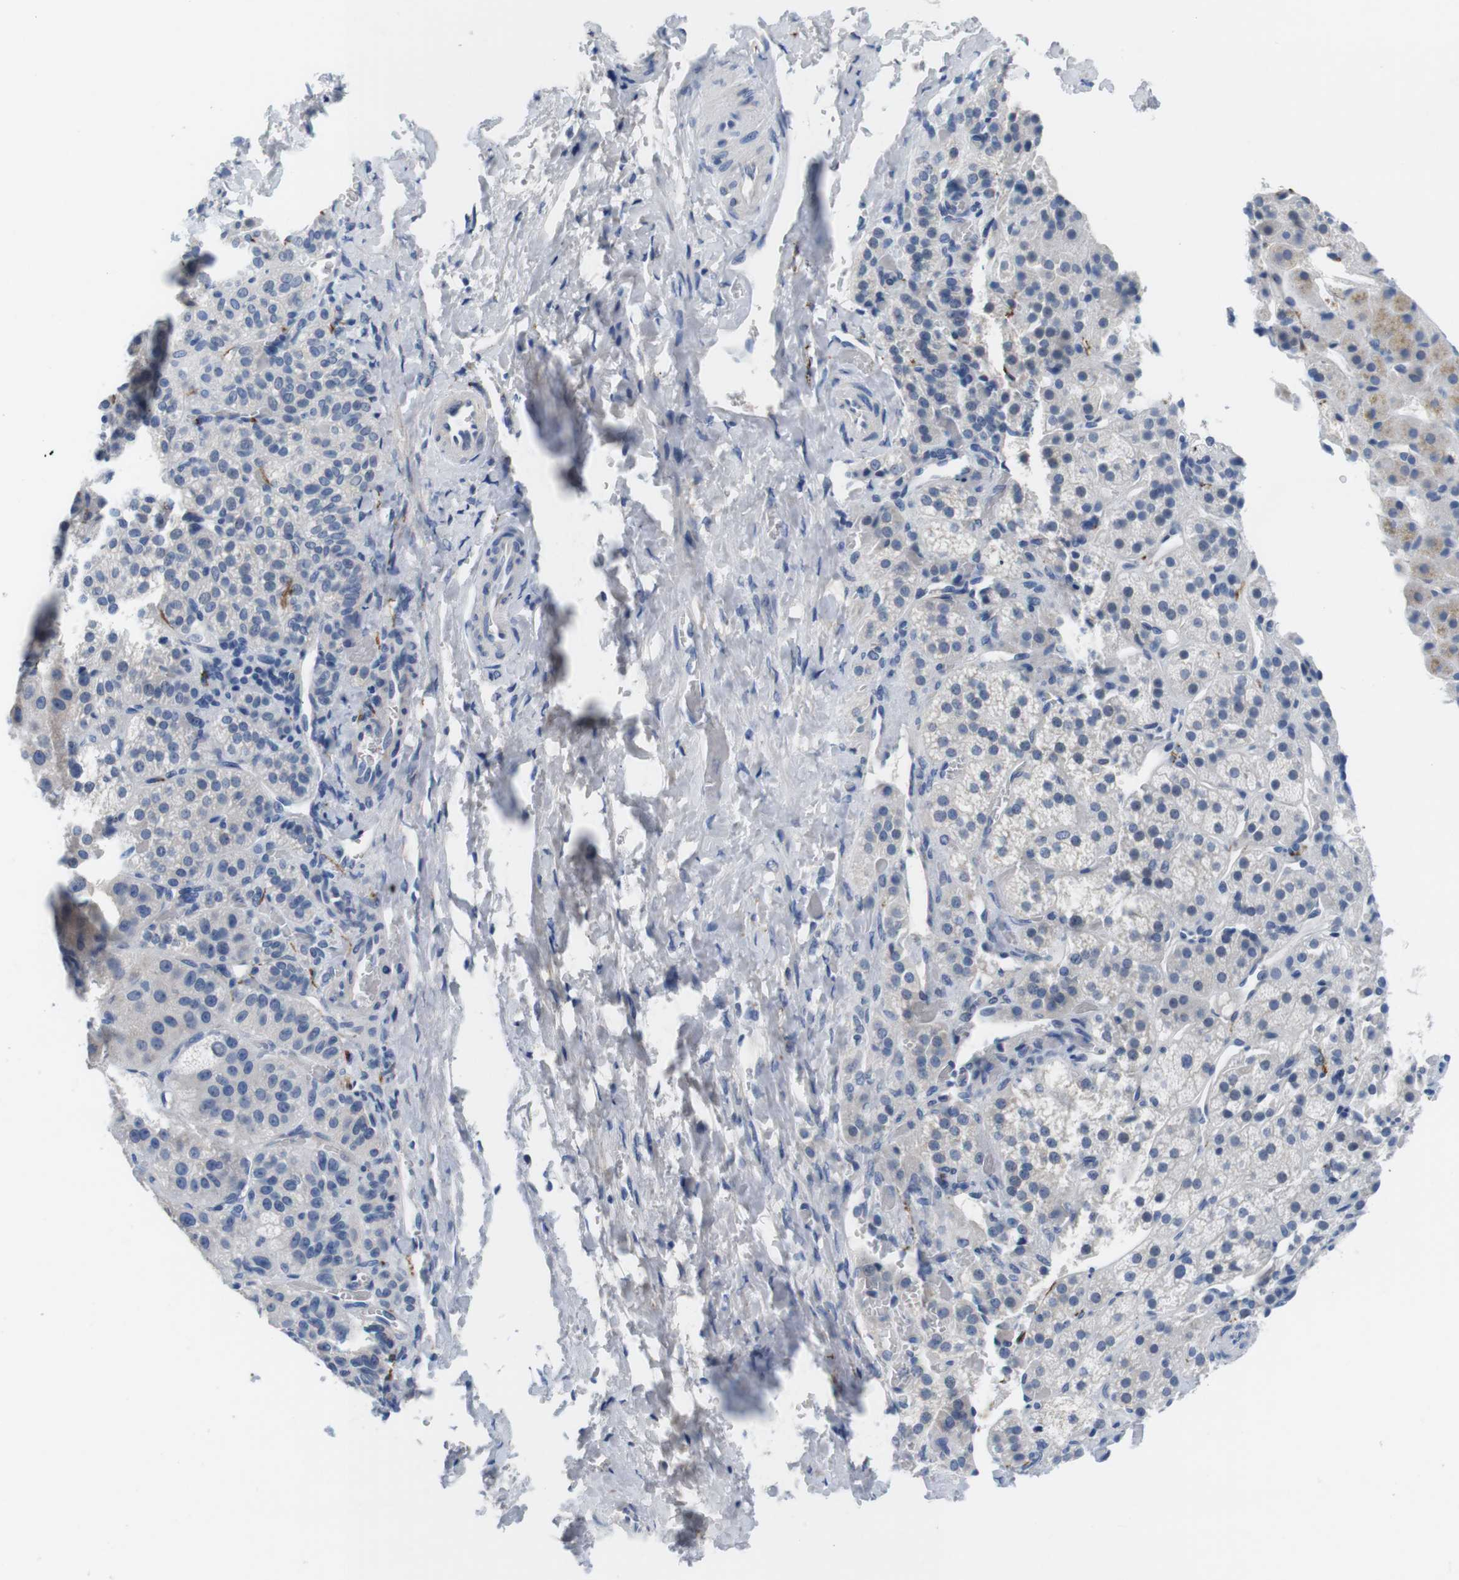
{"staining": {"intensity": "negative", "quantity": "none", "location": "none"}, "tissue": "adrenal gland", "cell_type": "Glandular cells", "image_type": "normal", "snomed": [{"axis": "morphology", "description": "Normal tissue, NOS"}, {"axis": "topography", "description": "Adrenal gland"}], "caption": "Glandular cells are negative for brown protein staining in unremarkable adrenal gland. (DAB (3,3'-diaminobenzidine) immunohistochemistry, high magnification).", "gene": "MAP6", "patient": {"sex": "female", "age": 57}}